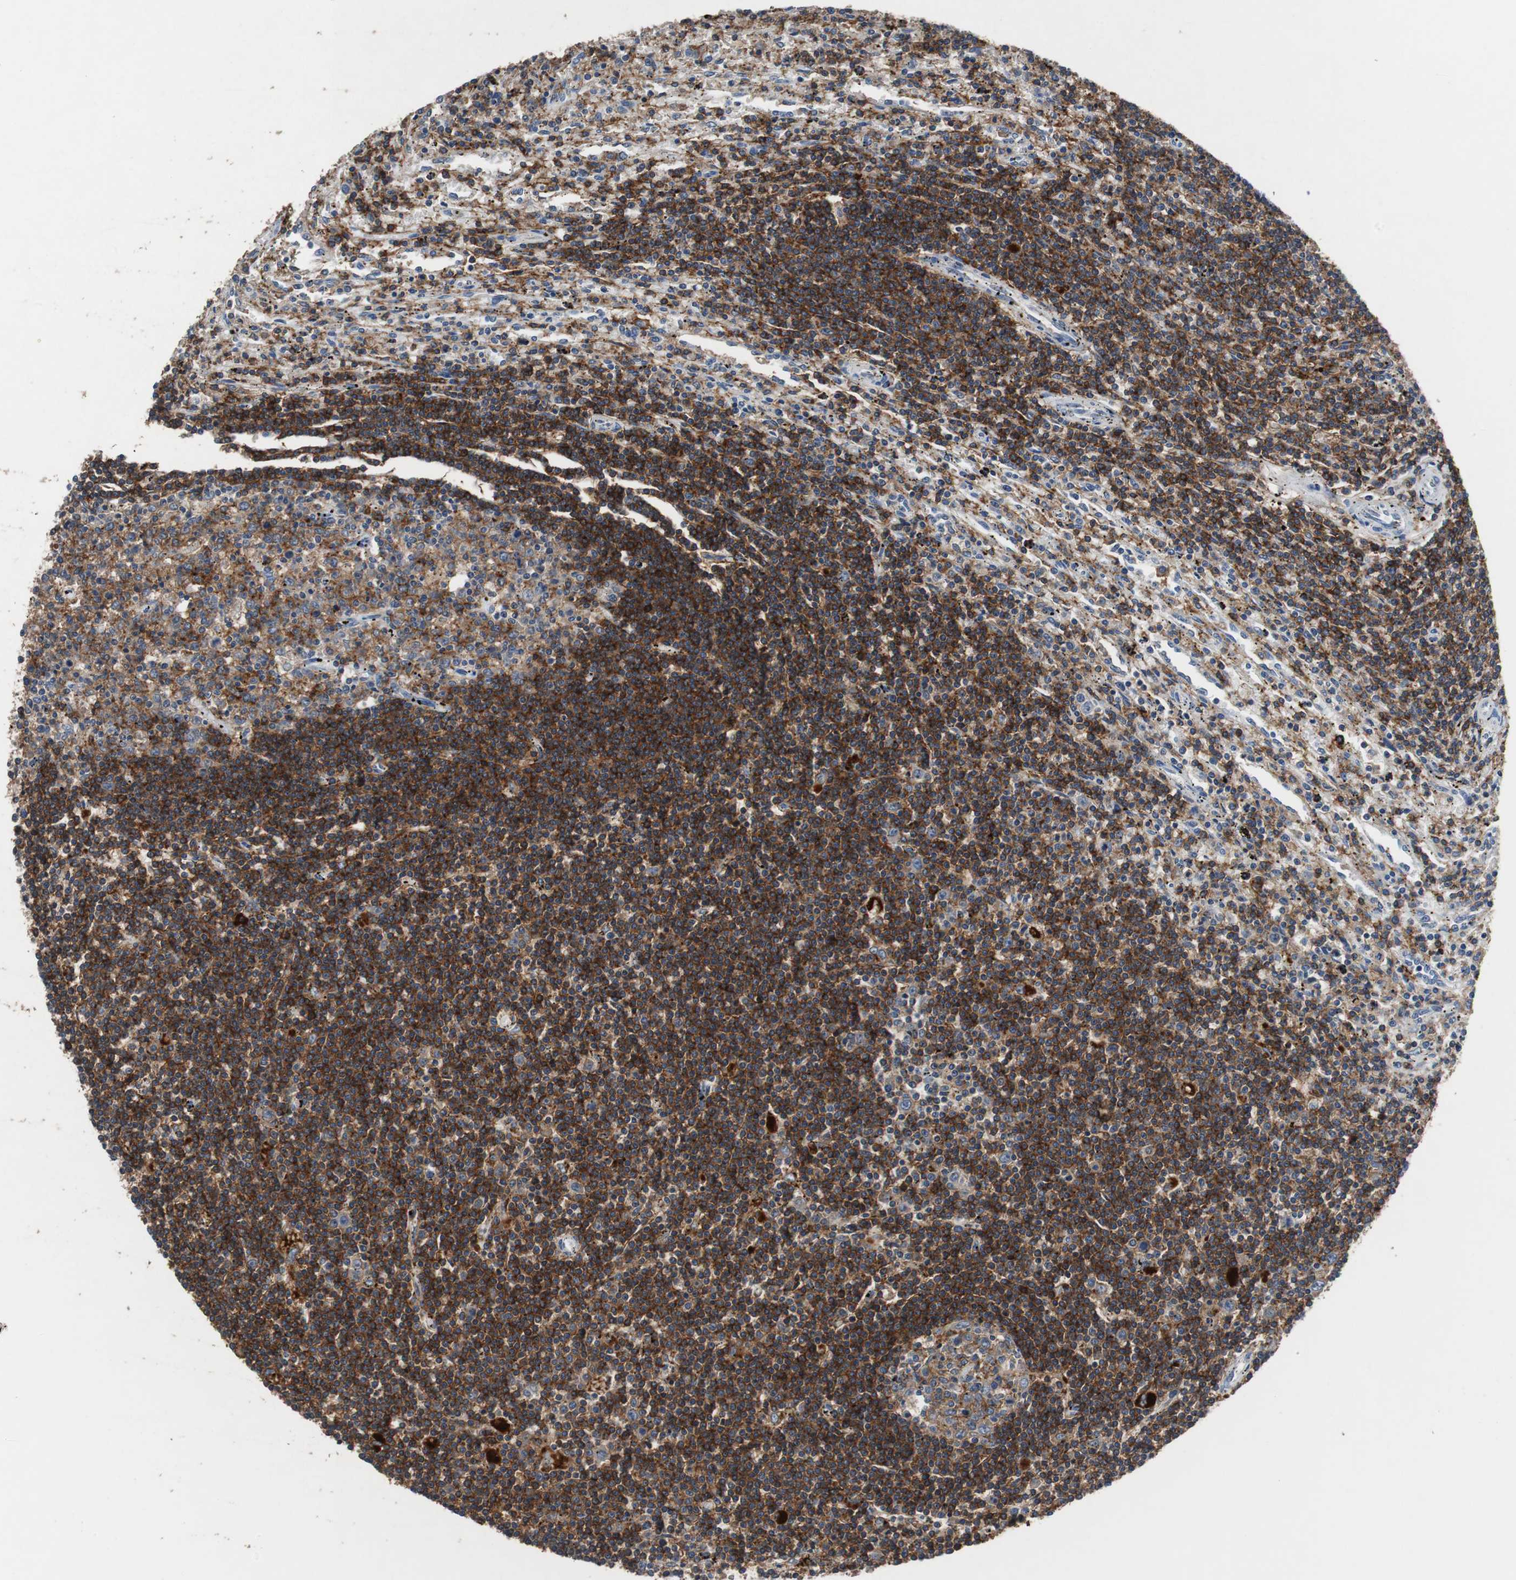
{"staining": {"intensity": "strong", "quantity": ">75%", "location": "cytoplasmic/membranous"}, "tissue": "lymphoma", "cell_type": "Tumor cells", "image_type": "cancer", "snomed": [{"axis": "morphology", "description": "Malignant lymphoma, non-Hodgkin's type, Low grade"}, {"axis": "topography", "description": "Spleen"}], "caption": "Immunohistochemistry (IHC) micrograph of low-grade malignant lymphoma, non-Hodgkin's type stained for a protein (brown), which shows high levels of strong cytoplasmic/membranous positivity in approximately >75% of tumor cells.", "gene": "SCIMP", "patient": {"sex": "male", "age": 76}}